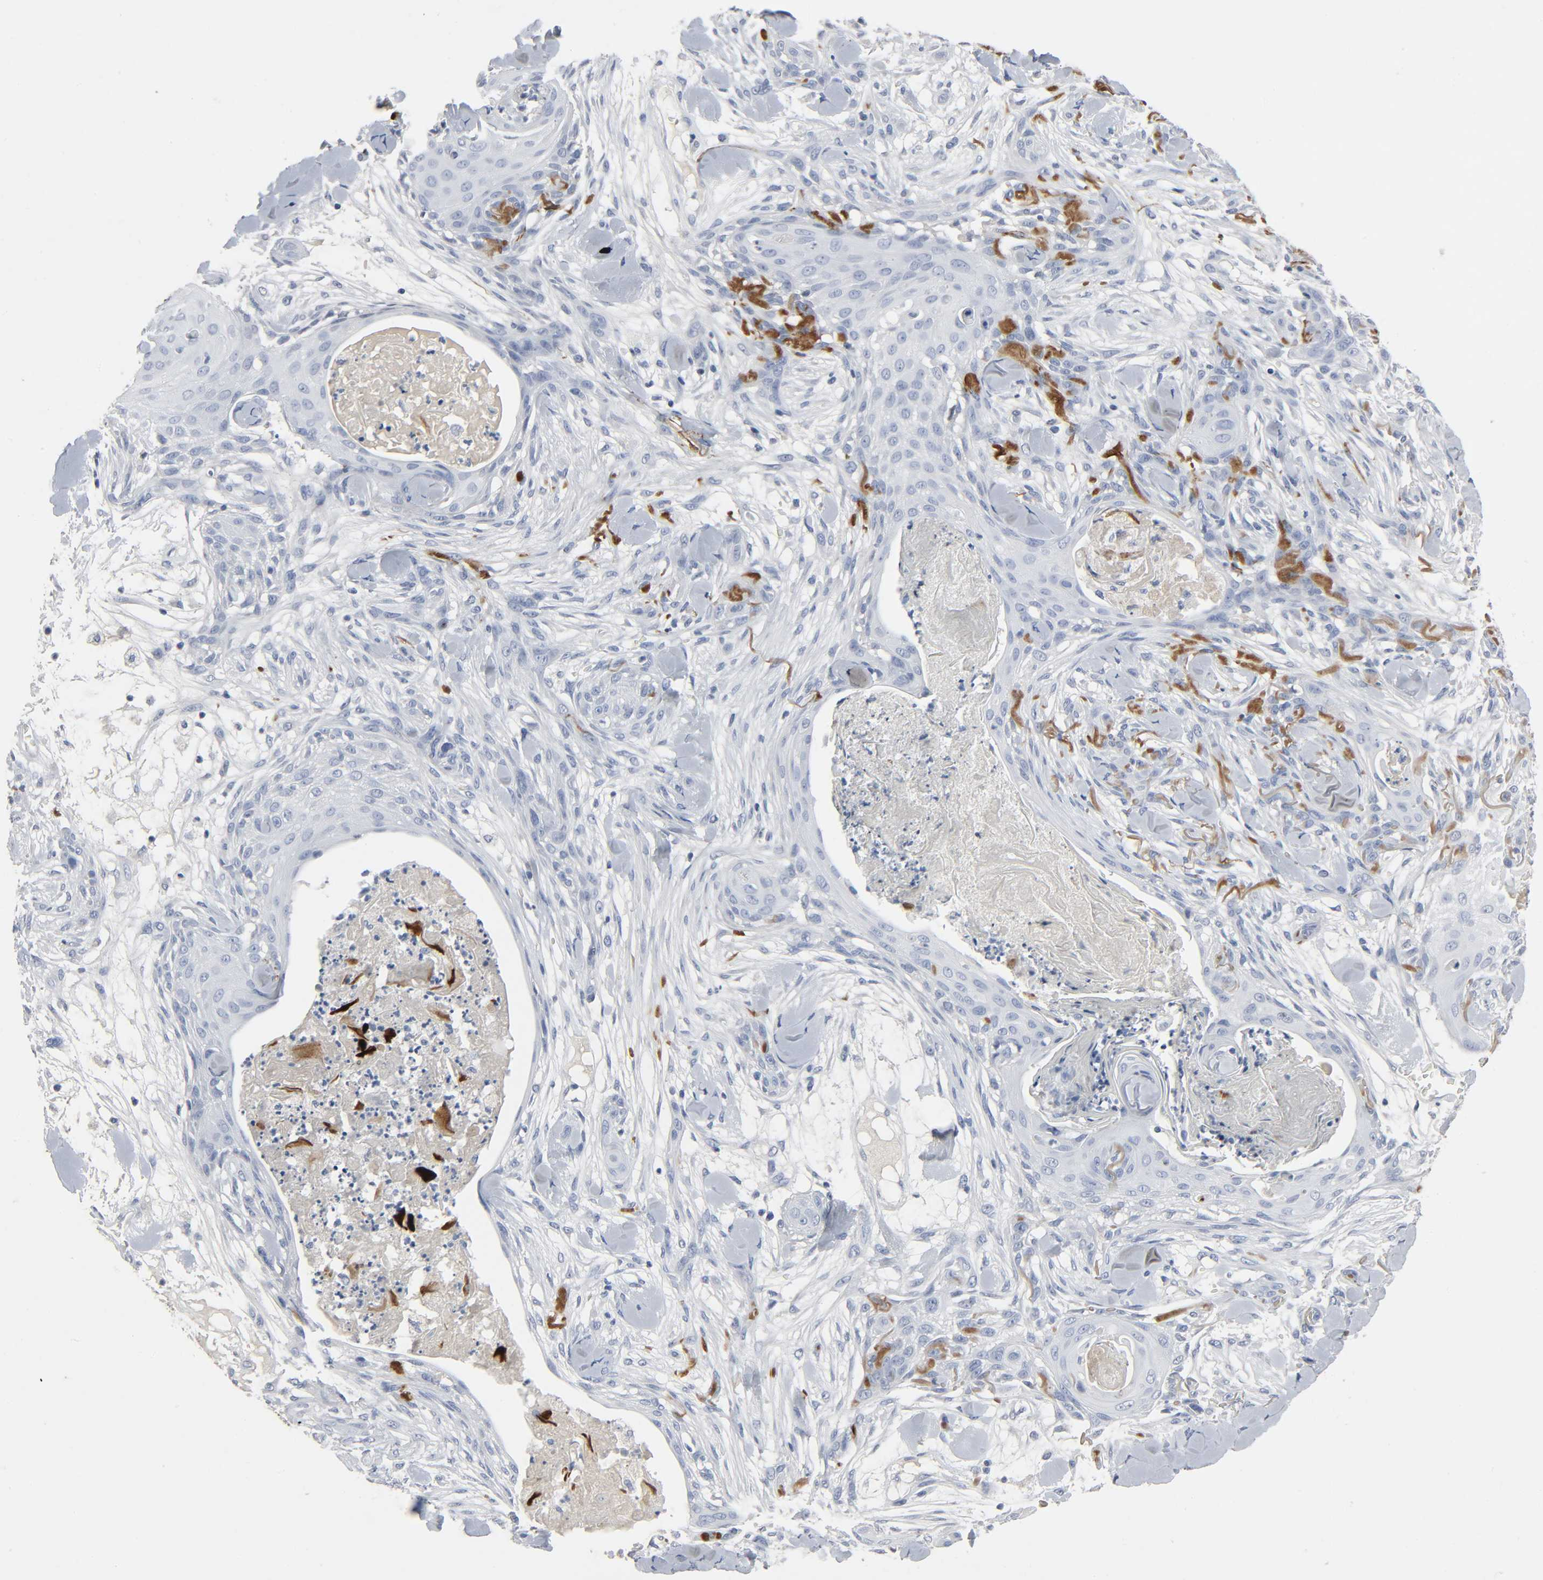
{"staining": {"intensity": "negative", "quantity": "none", "location": "none"}, "tissue": "skin cancer", "cell_type": "Tumor cells", "image_type": "cancer", "snomed": [{"axis": "morphology", "description": "Squamous cell carcinoma, NOS"}, {"axis": "topography", "description": "Skin"}], "caption": "This is a image of IHC staining of squamous cell carcinoma (skin), which shows no staining in tumor cells. (Stains: DAB IHC with hematoxylin counter stain, Microscopy: brightfield microscopy at high magnification).", "gene": "FBLN5", "patient": {"sex": "female", "age": 59}}